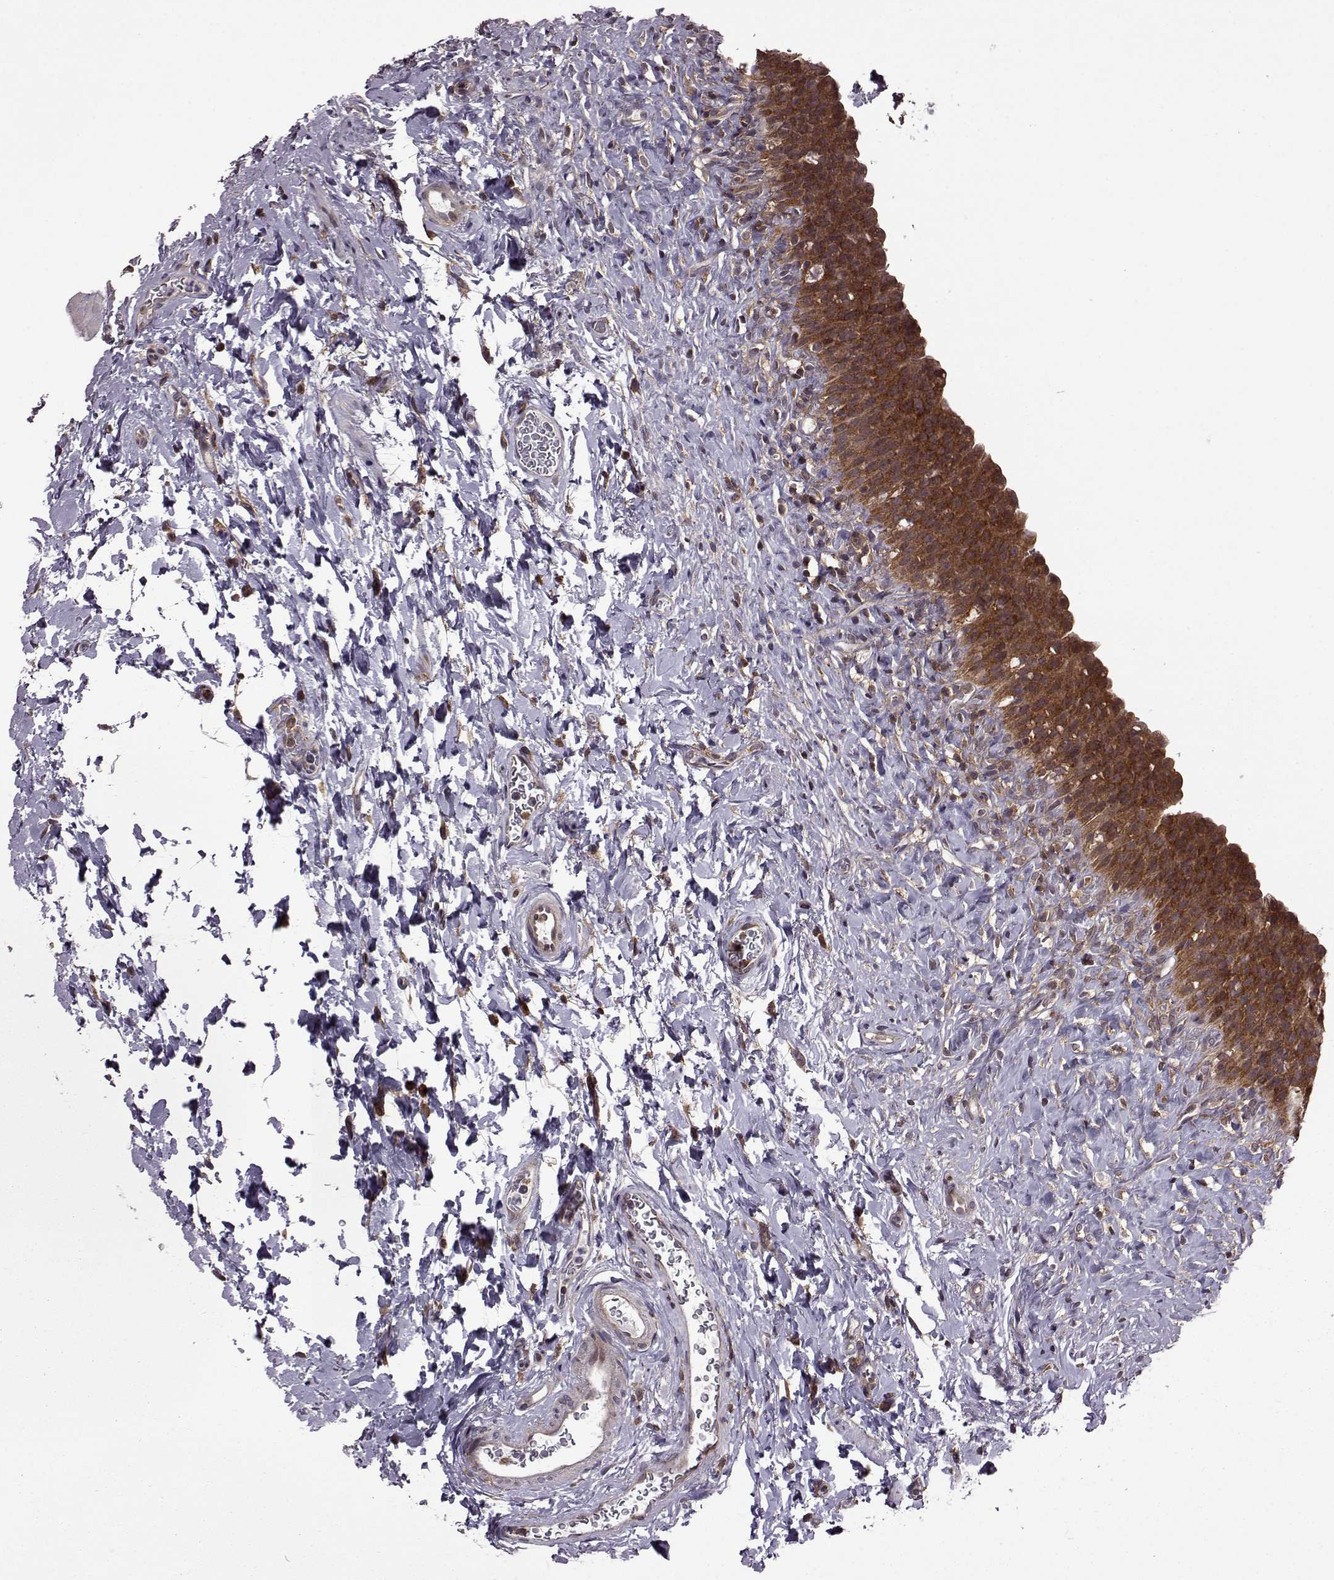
{"staining": {"intensity": "strong", "quantity": ">75%", "location": "cytoplasmic/membranous"}, "tissue": "urinary bladder", "cell_type": "Urothelial cells", "image_type": "normal", "snomed": [{"axis": "morphology", "description": "Normal tissue, NOS"}, {"axis": "topography", "description": "Urinary bladder"}], "caption": "IHC of unremarkable human urinary bladder shows high levels of strong cytoplasmic/membranous staining in about >75% of urothelial cells. The staining is performed using DAB brown chromogen to label protein expression. The nuclei are counter-stained blue using hematoxylin.", "gene": "URI1", "patient": {"sex": "male", "age": 76}}